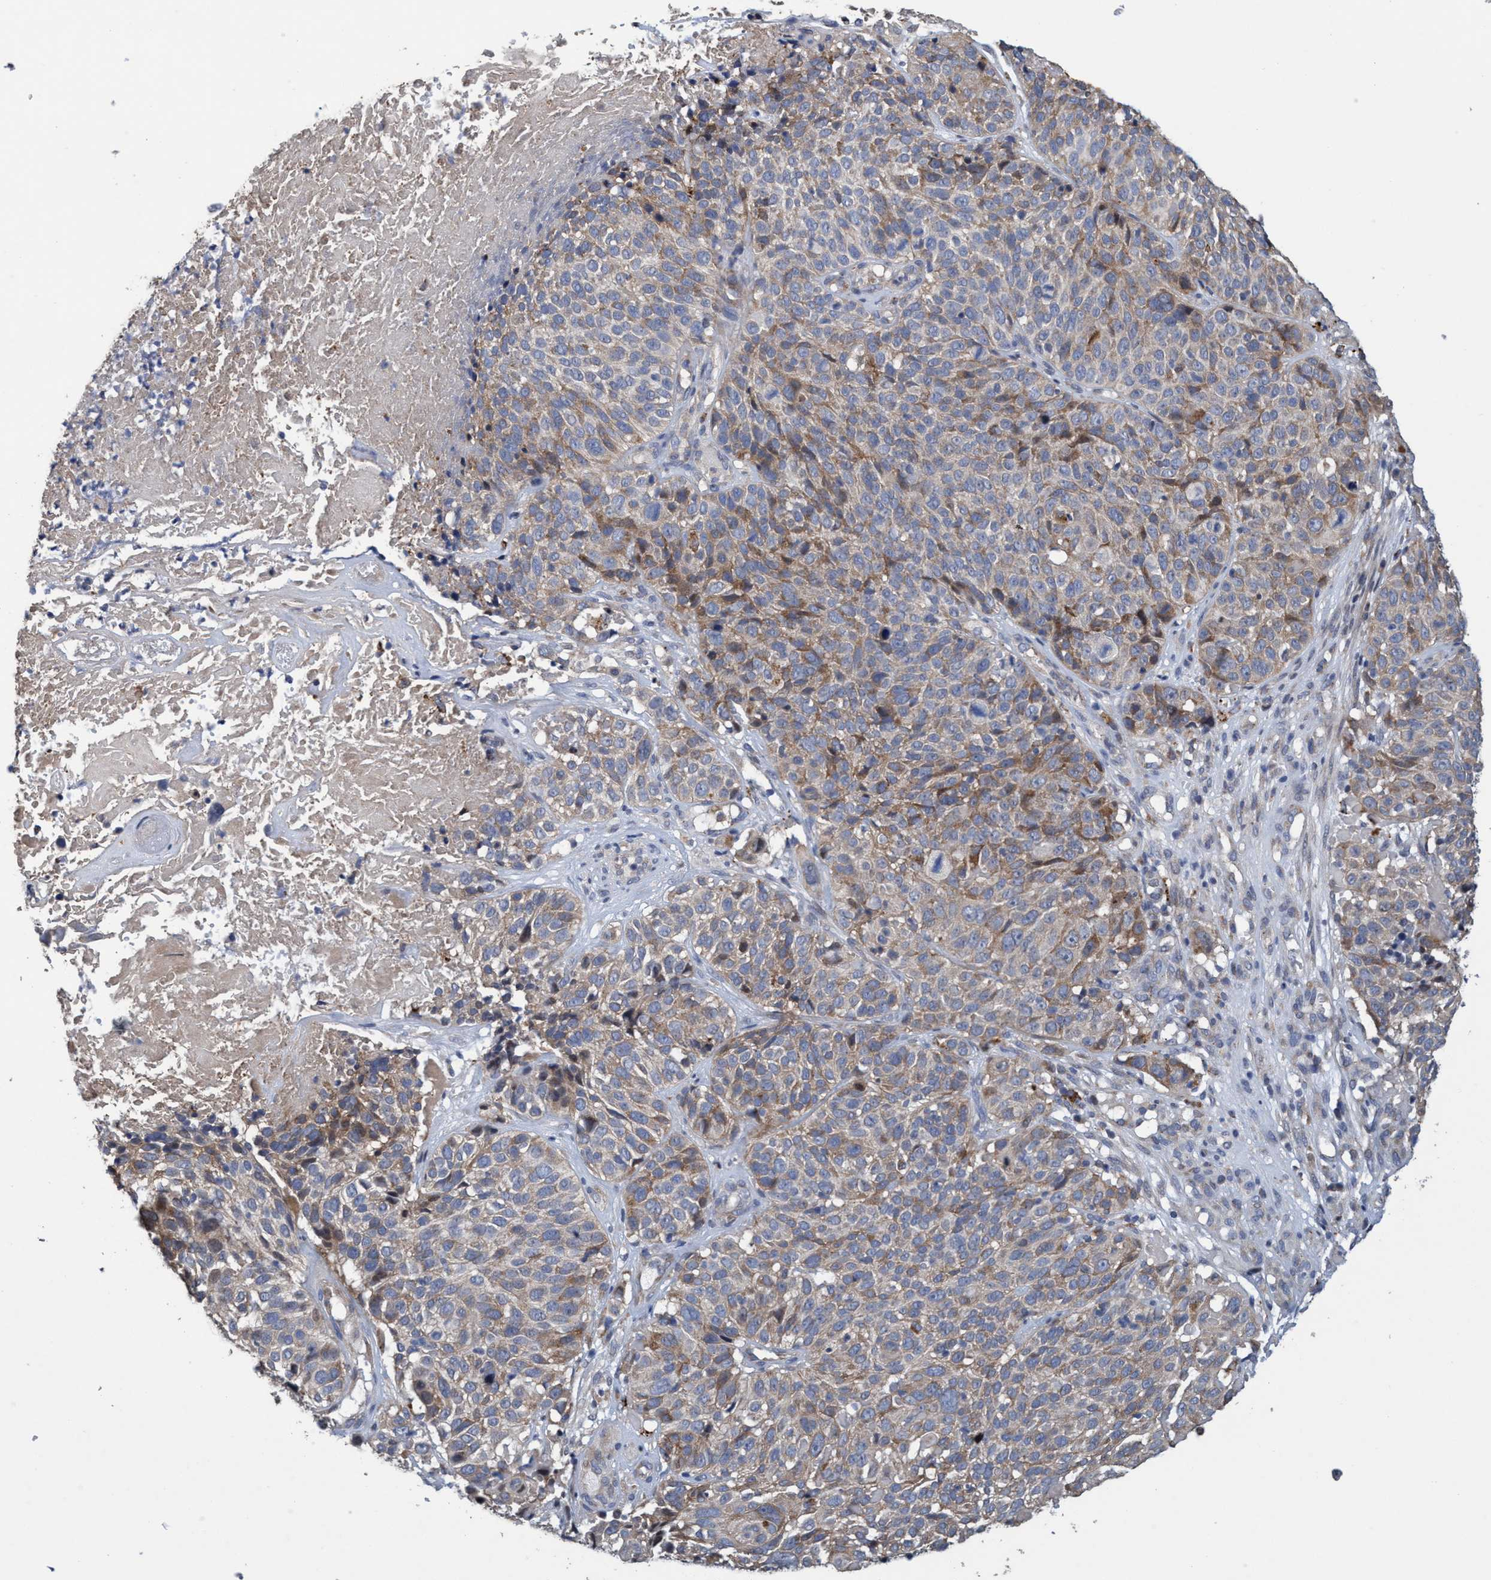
{"staining": {"intensity": "moderate", "quantity": "25%-75%", "location": "cytoplasmic/membranous"}, "tissue": "cervical cancer", "cell_type": "Tumor cells", "image_type": "cancer", "snomed": [{"axis": "morphology", "description": "Squamous cell carcinoma, NOS"}, {"axis": "topography", "description": "Cervix"}], "caption": "Protein expression analysis of human cervical squamous cell carcinoma reveals moderate cytoplasmic/membranous expression in approximately 25%-75% of tumor cells. (DAB (3,3'-diaminobenzidine) IHC, brown staining for protein, blue staining for nuclei).", "gene": "BBS9", "patient": {"sex": "female", "age": 74}}